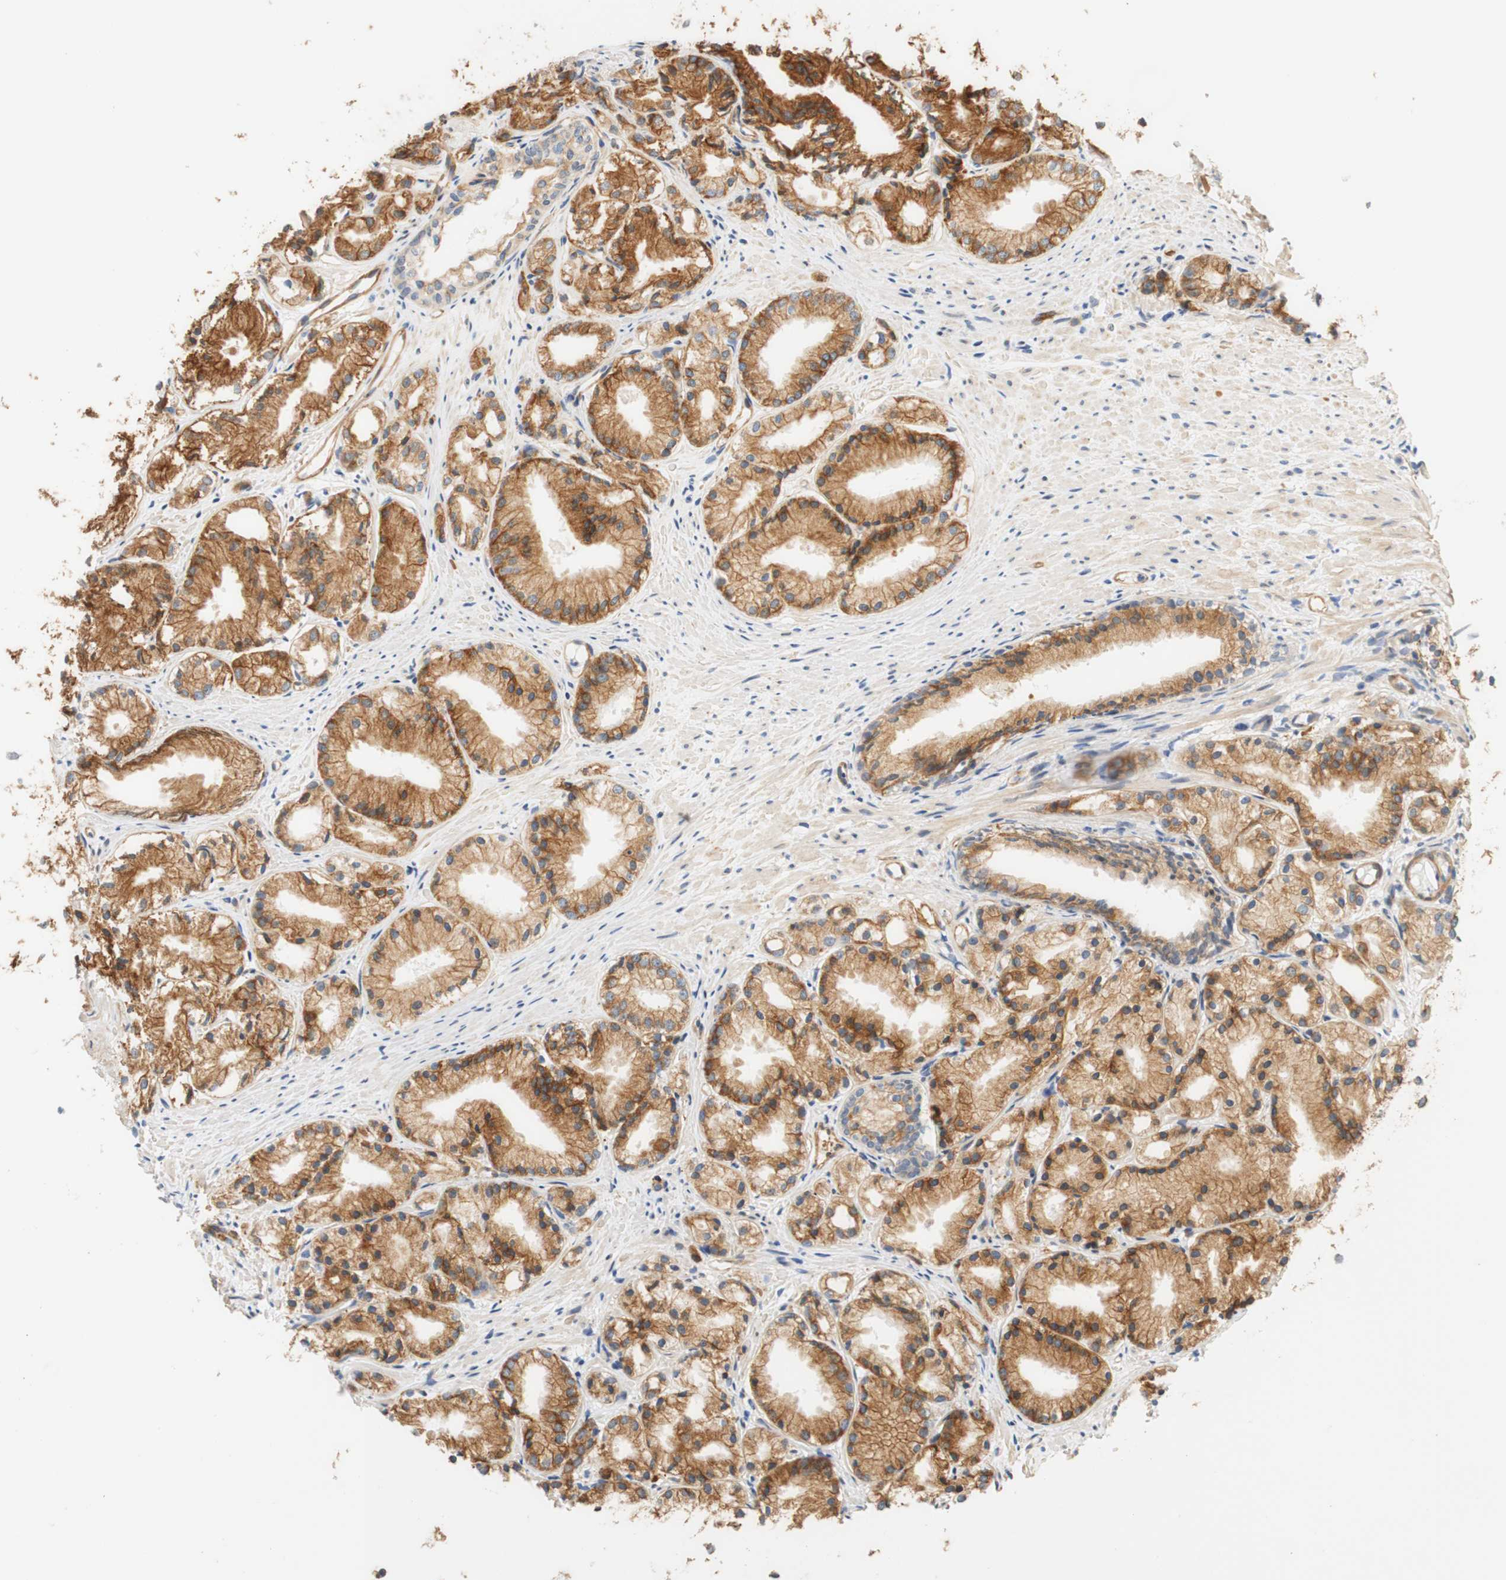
{"staining": {"intensity": "strong", "quantity": "25%-75%", "location": "cytoplasmic/membranous"}, "tissue": "prostate cancer", "cell_type": "Tumor cells", "image_type": "cancer", "snomed": [{"axis": "morphology", "description": "Adenocarcinoma, Low grade"}, {"axis": "topography", "description": "Prostate"}], "caption": "A brown stain highlights strong cytoplasmic/membranous positivity of a protein in prostate low-grade adenocarcinoma tumor cells.", "gene": "ENDOD1", "patient": {"sex": "male", "age": 72}}